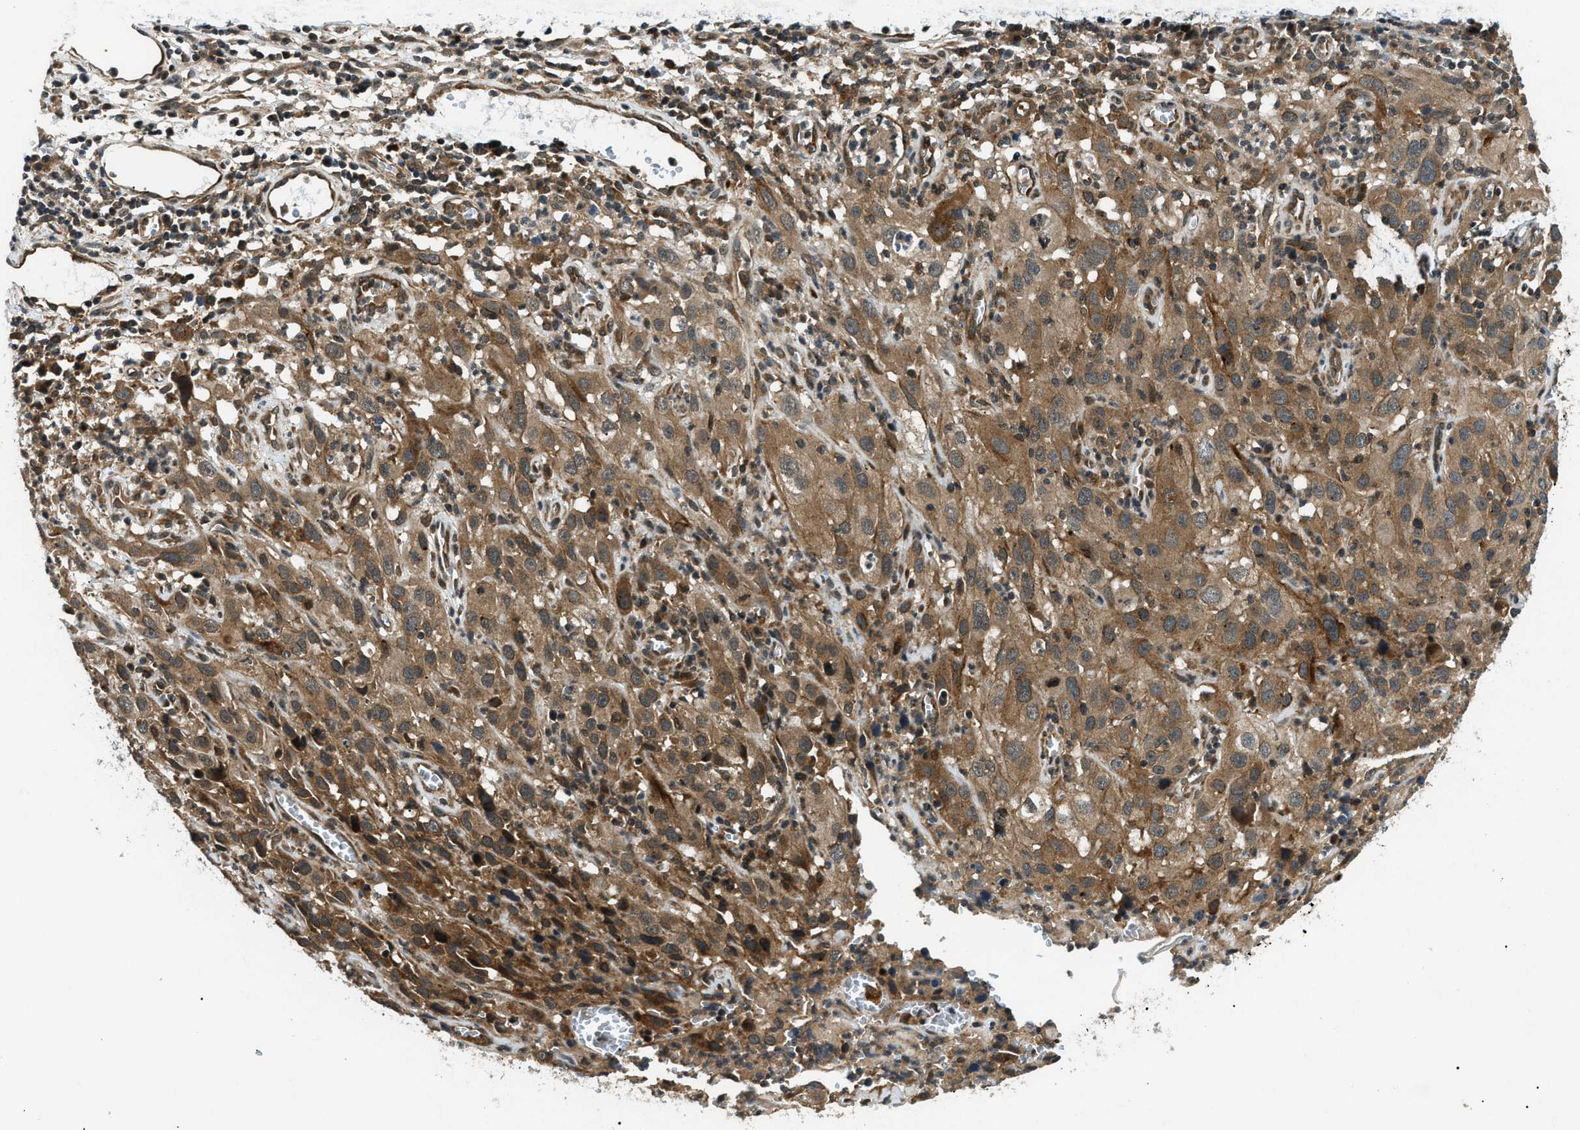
{"staining": {"intensity": "moderate", "quantity": ">75%", "location": "cytoplasmic/membranous"}, "tissue": "cervical cancer", "cell_type": "Tumor cells", "image_type": "cancer", "snomed": [{"axis": "morphology", "description": "Squamous cell carcinoma, NOS"}, {"axis": "topography", "description": "Cervix"}], "caption": "Squamous cell carcinoma (cervical) stained with a protein marker exhibits moderate staining in tumor cells.", "gene": "ATP6AP1", "patient": {"sex": "female", "age": 32}}